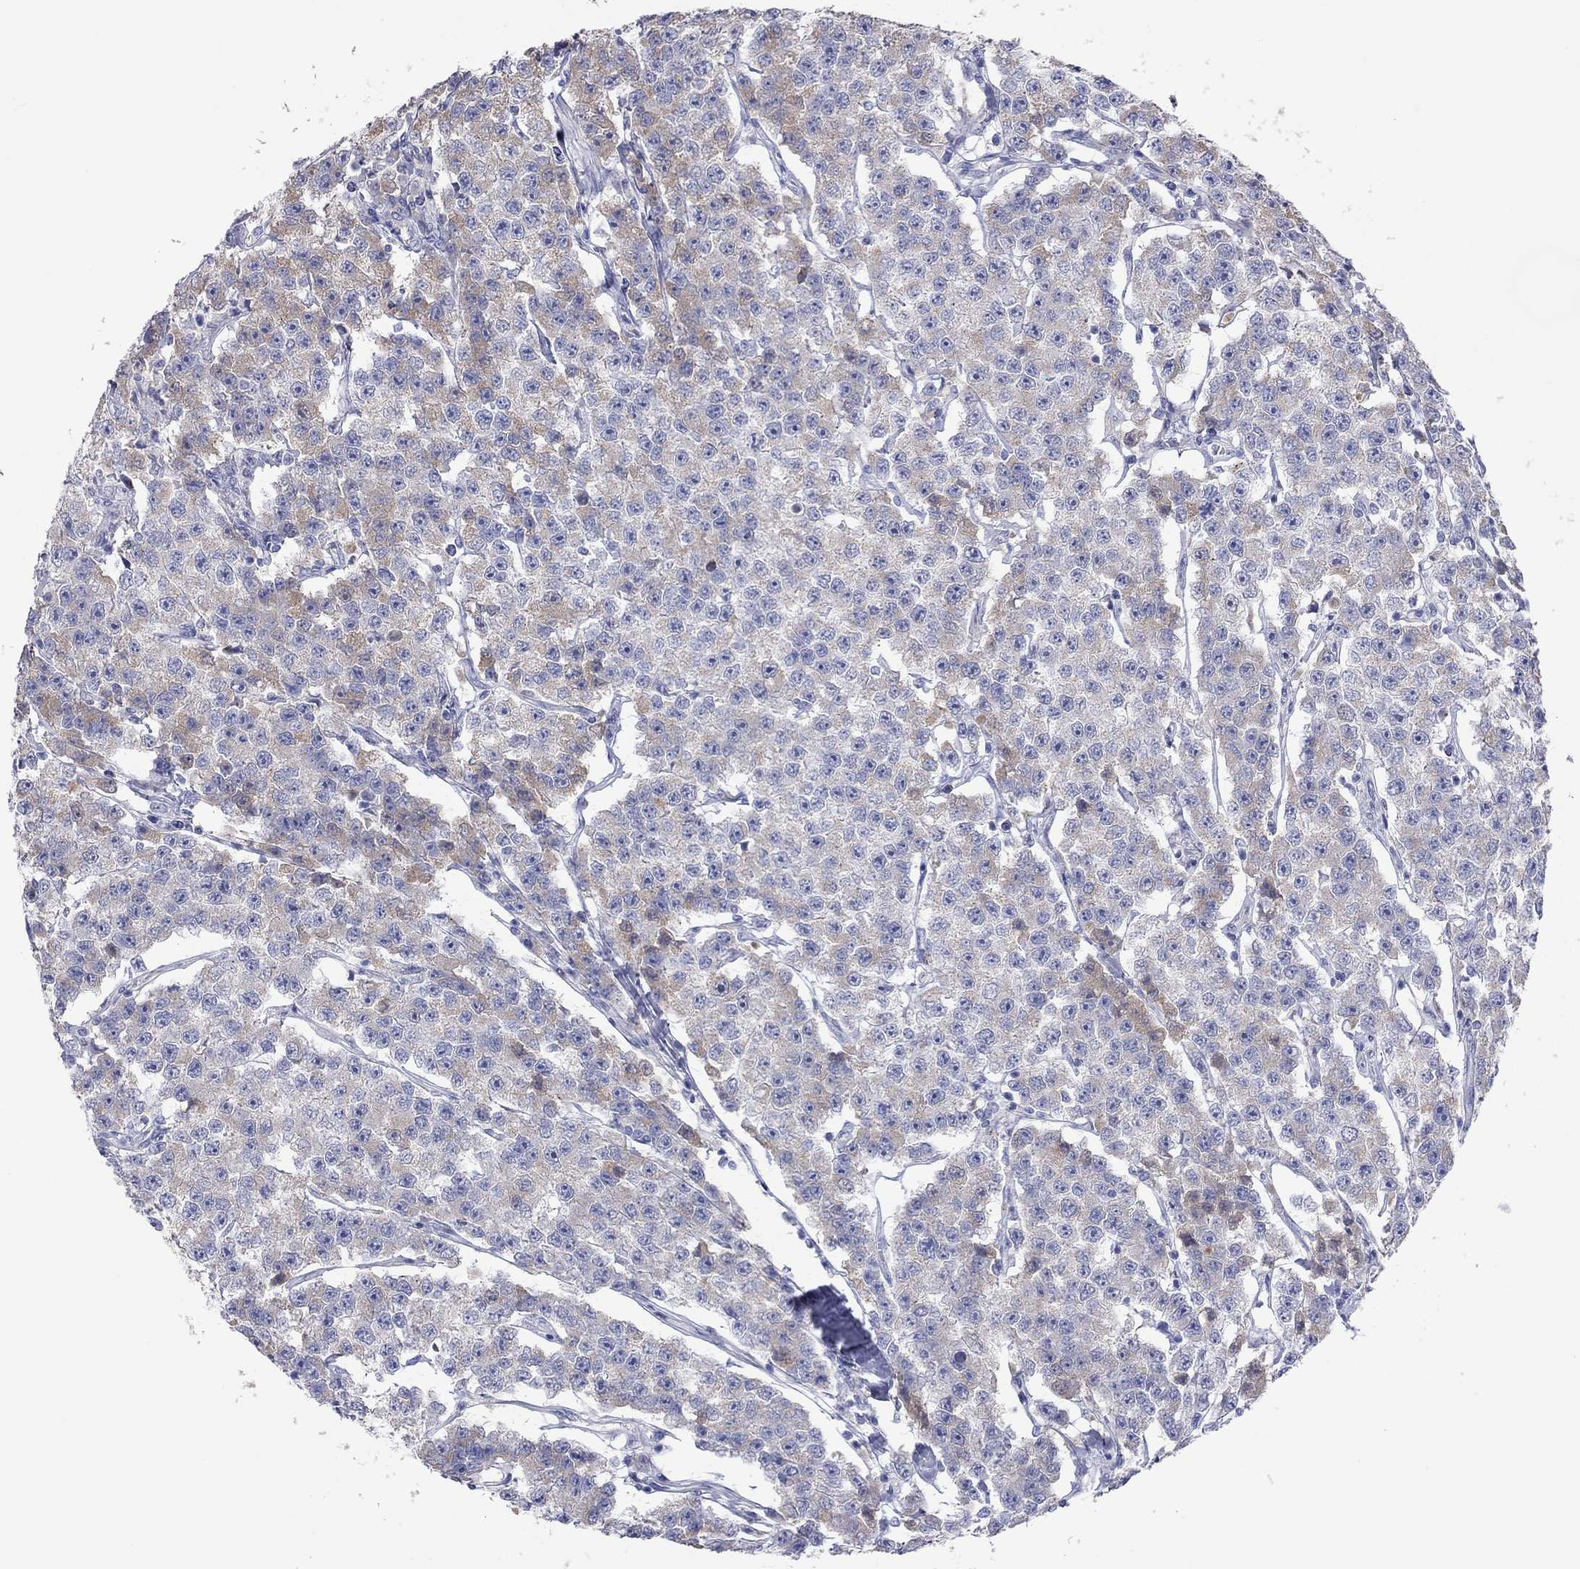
{"staining": {"intensity": "weak", "quantity": "<25%", "location": "cytoplasmic/membranous"}, "tissue": "testis cancer", "cell_type": "Tumor cells", "image_type": "cancer", "snomed": [{"axis": "morphology", "description": "Seminoma, NOS"}, {"axis": "topography", "description": "Testis"}], "caption": "IHC histopathology image of testis cancer stained for a protein (brown), which exhibits no positivity in tumor cells. (DAB immunohistochemistry (IHC), high magnification).", "gene": "ST7L", "patient": {"sex": "male", "age": 59}}